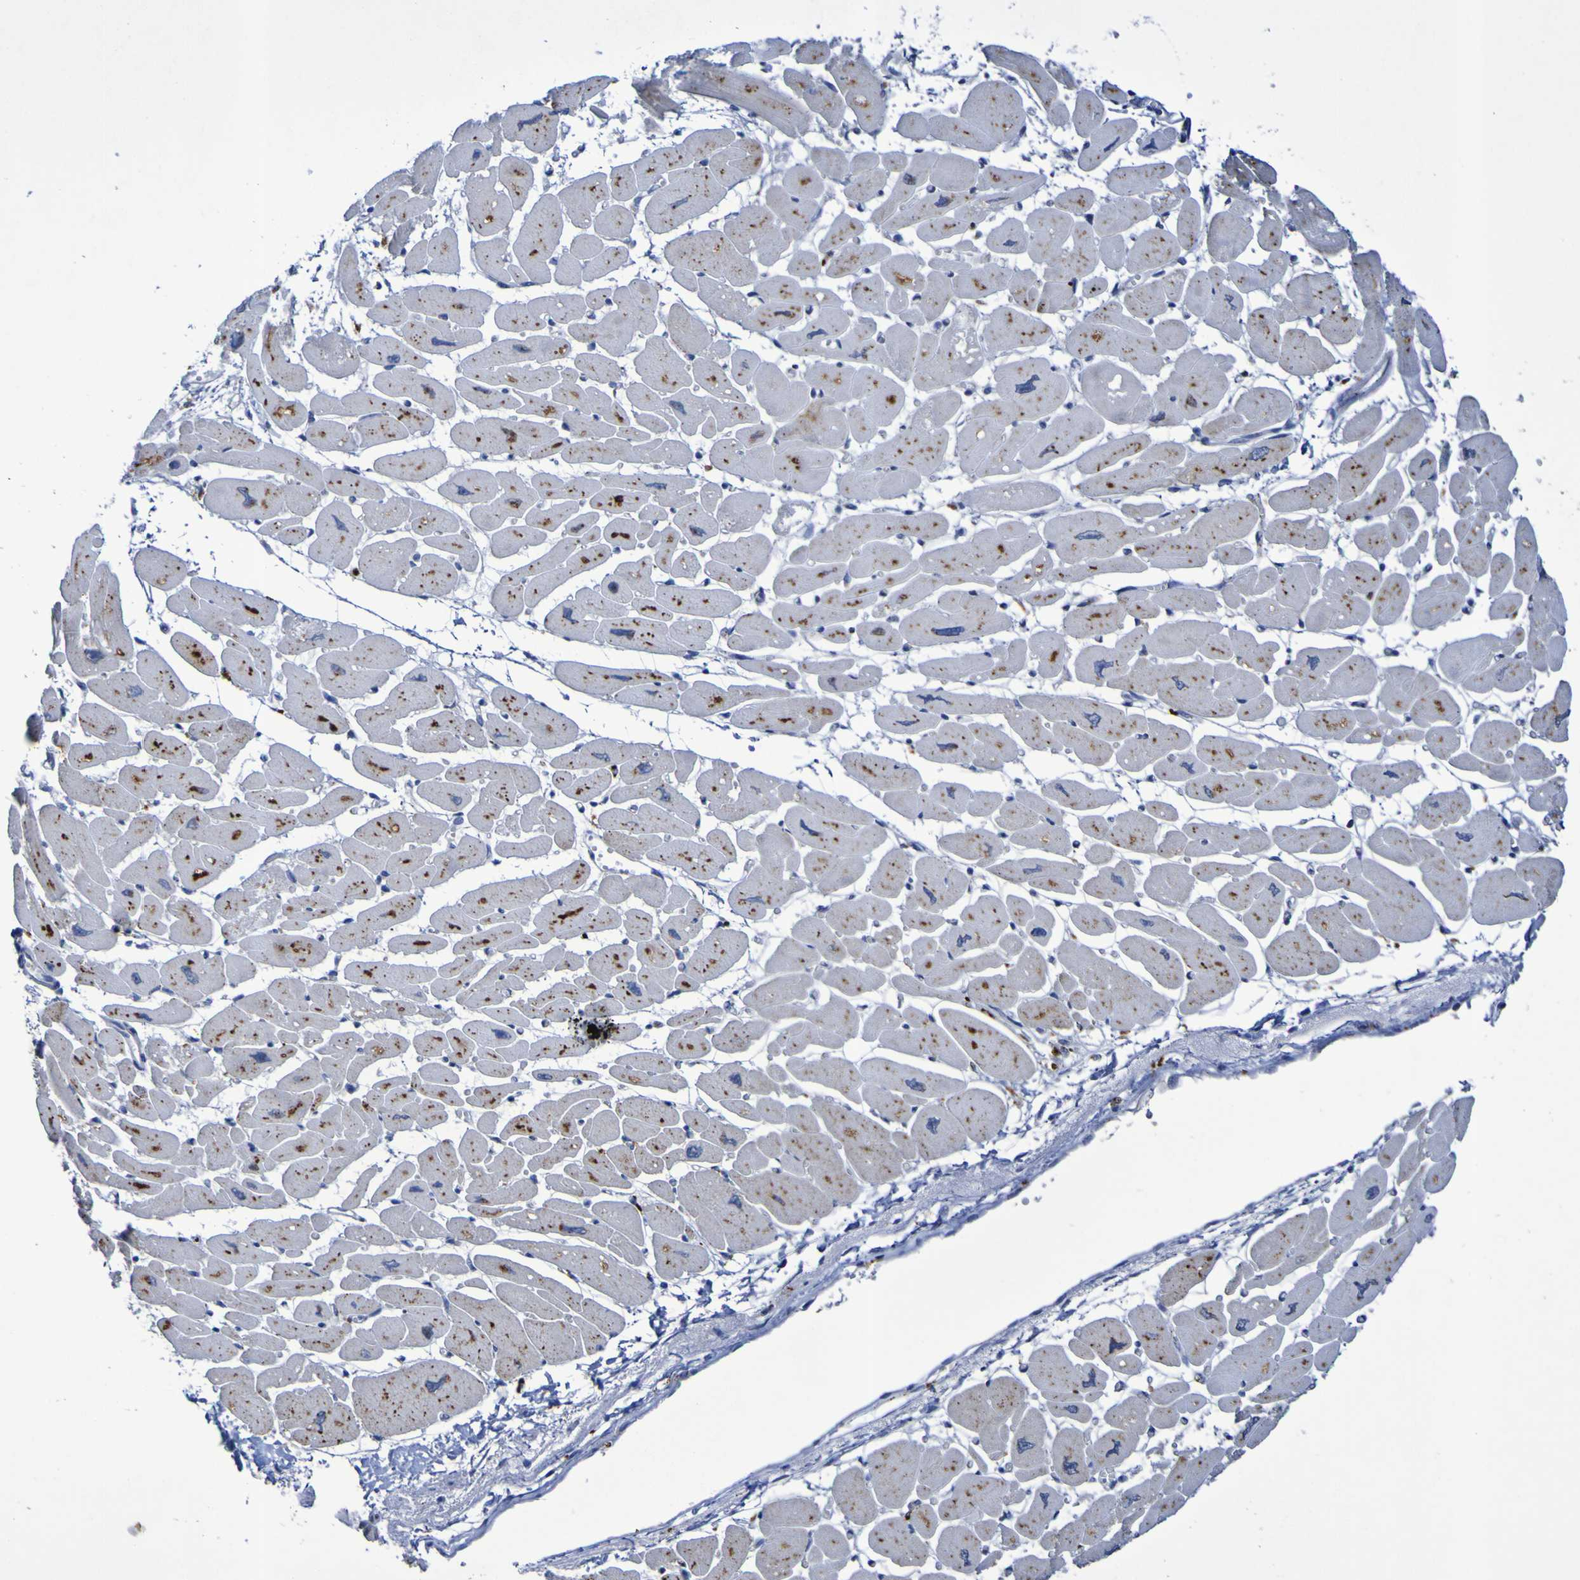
{"staining": {"intensity": "moderate", "quantity": ">75%", "location": "cytoplasmic/membranous"}, "tissue": "heart muscle", "cell_type": "Cardiomyocytes", "image_type": "normal", "snomed": [{"axis": "morphology", "description": "Normal tissue, NOS"}, {"axis": "topography", "description": "Heart"}], "caption": "This photomicrograph exhibits immunohistochemistry (IHC) staining of normal heart muscle, with medium moderate cytoplasmic/membranous positivity in approximately >75% of cardiomyocytes.", "gene": "TPH1", "patient": {"sex": "female", "age": 54}}